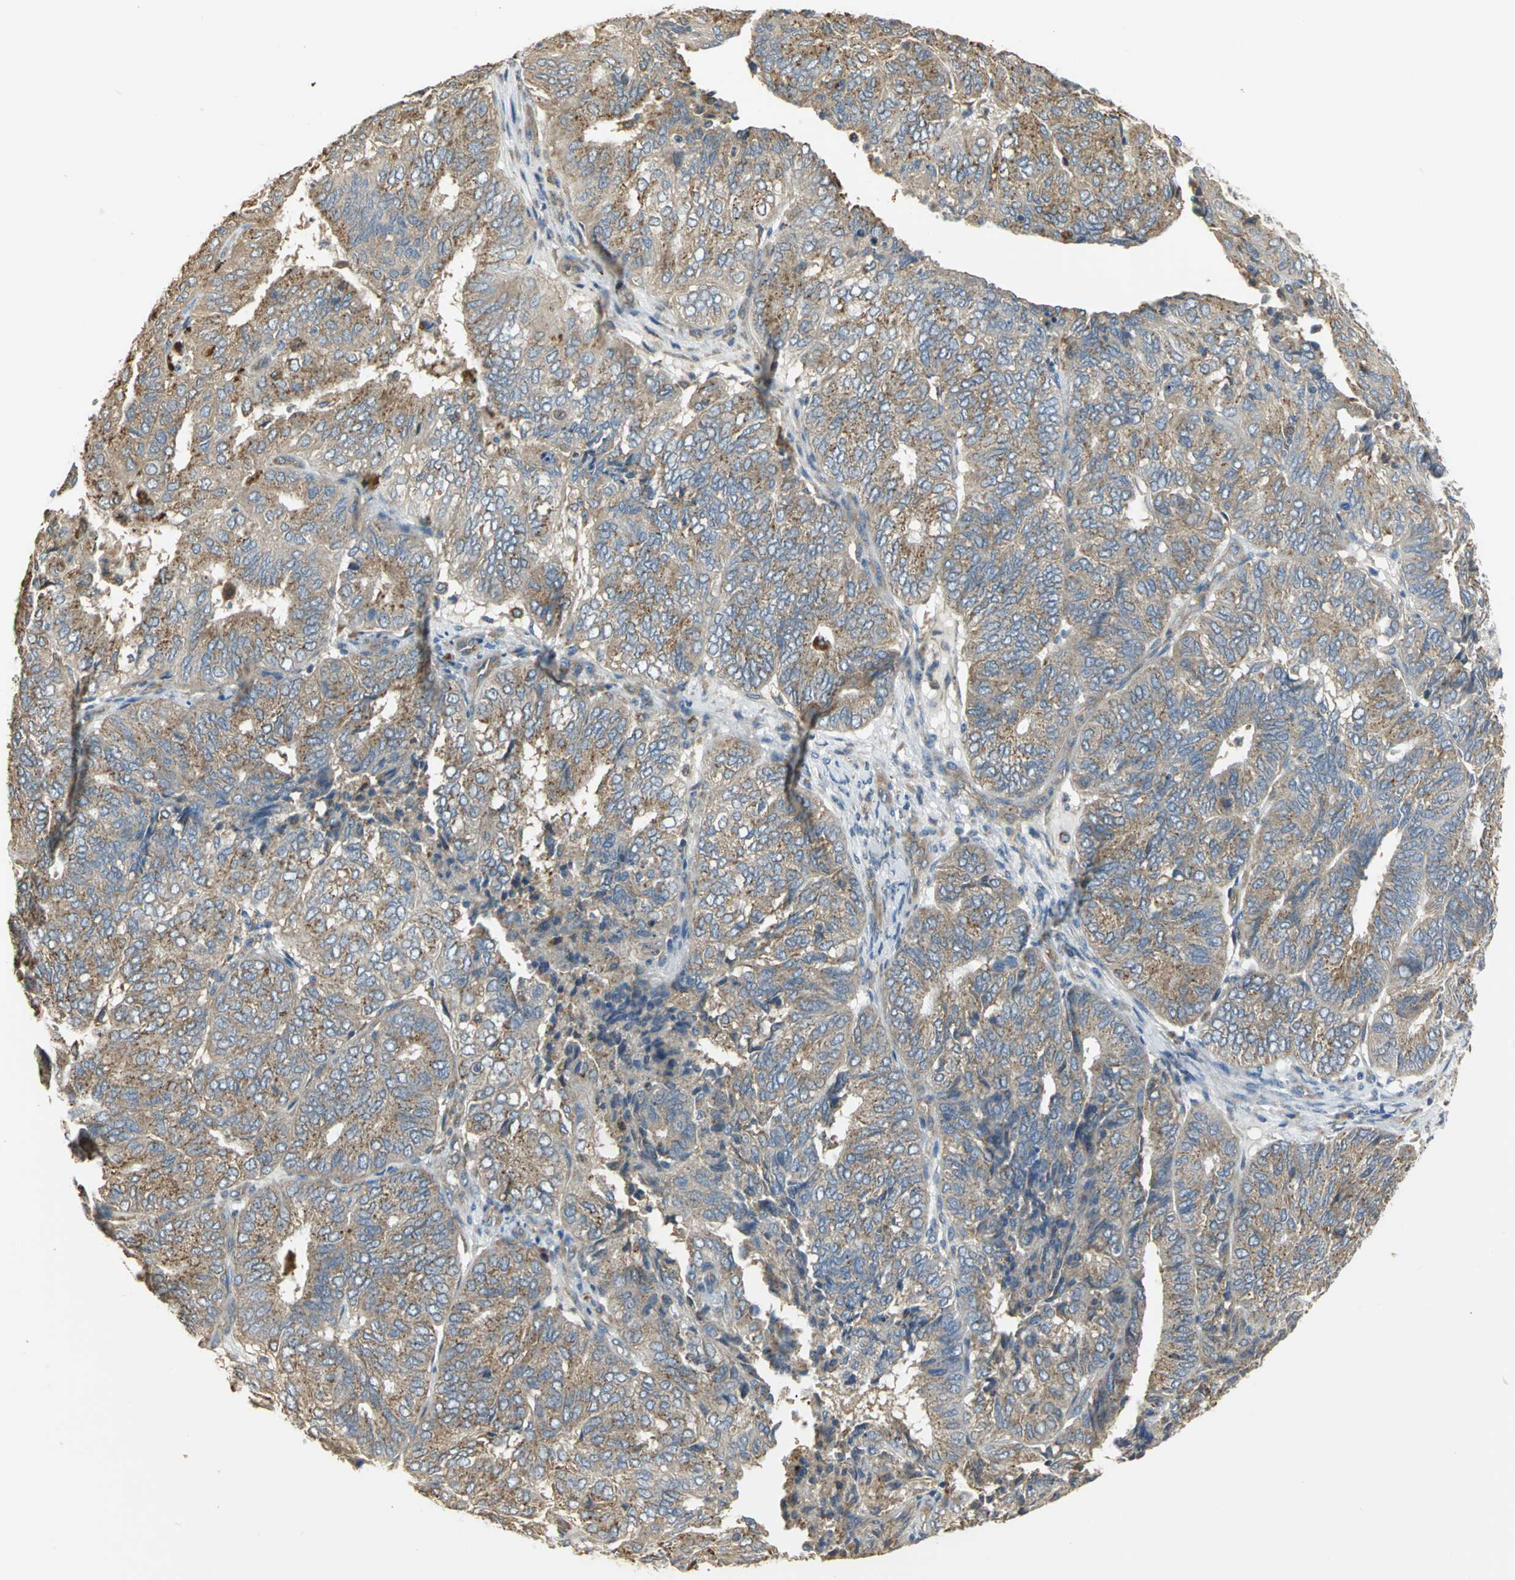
{"staining": {"intensity": "weak", "quantity": "25%-75%", "location": "cytoplasmic/membranous"}, "tissue": "endometrial cancer", "cell_type": "Tumor cells", "image_type": "cancer", "snomed": [{"axis": "morphology", "description": "Adenocarcinoma, NOS"}, {"axis": "topography", "description": "Uterus"}], "caption": "Immunohistochemical staining of human endometrial cancer (adenocarcinoma) demonstrates low levels of weak cytoplasmic/membranous protein expression in approximately 25%-75% of tumor cells.", "gene": "DIAPH2", "patient": {"sex": "female", "age": 60}}